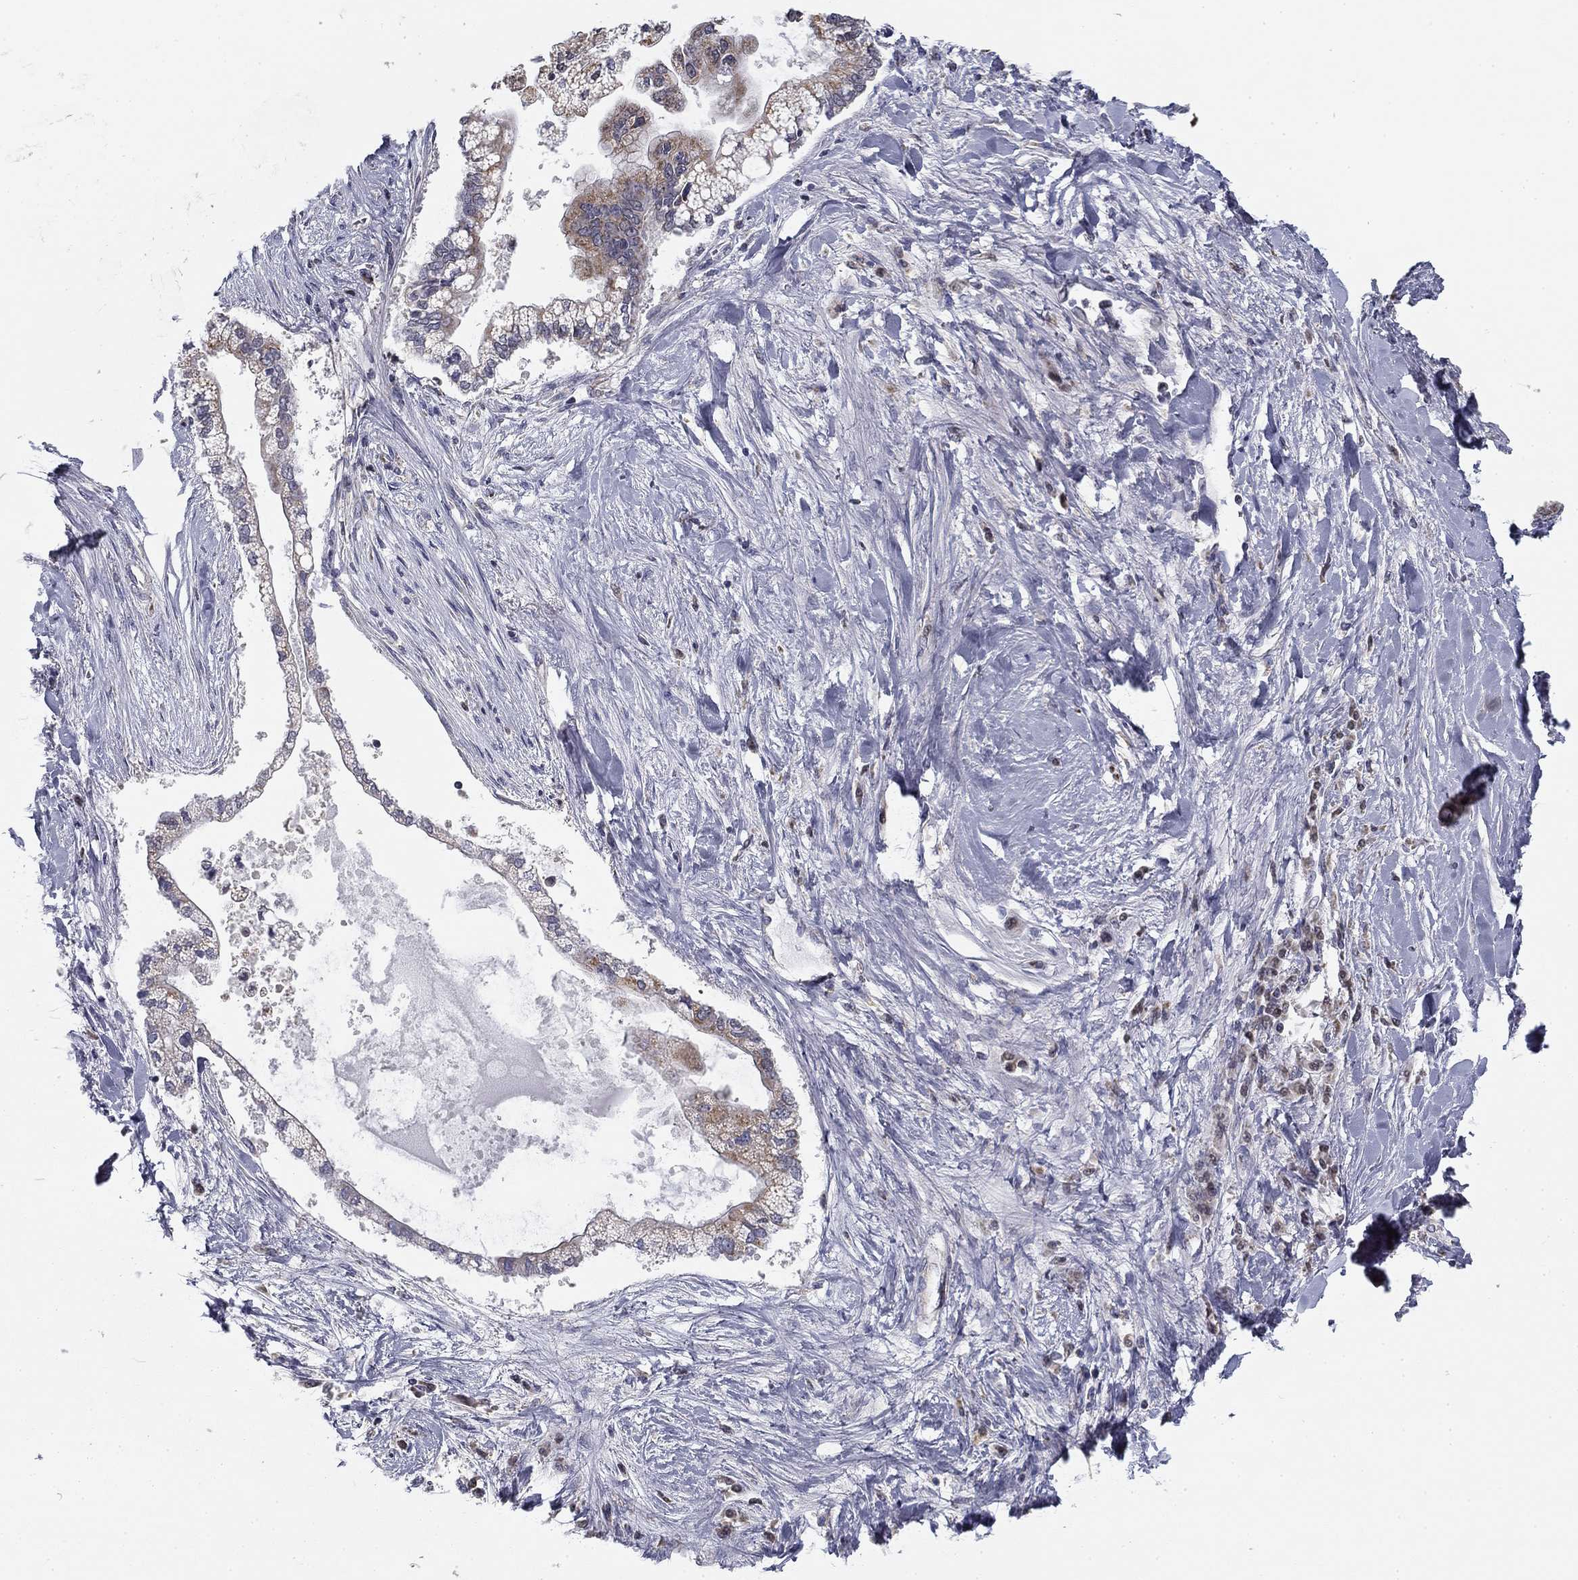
{"staining": {"intensity": "moderate", "quantity": "<25%", "location": "cytoplasmic/membranous"}, "tissue": "liver cancer", "cell_type": "Tumor cells", "image_type": "cancer", "snomed": [{"axis": "morphology", "description": "Cholangiocarcinoma"}, {"axis": "topography", "description": "Liver"}], "caption": "The image shows a brown stain indicating the presence of a protein in the cytoplasmic/membranous of tumor cells in liver cancer.", "gene": "SLC2A9", "patient": {"sex": "male", "age": 50}}